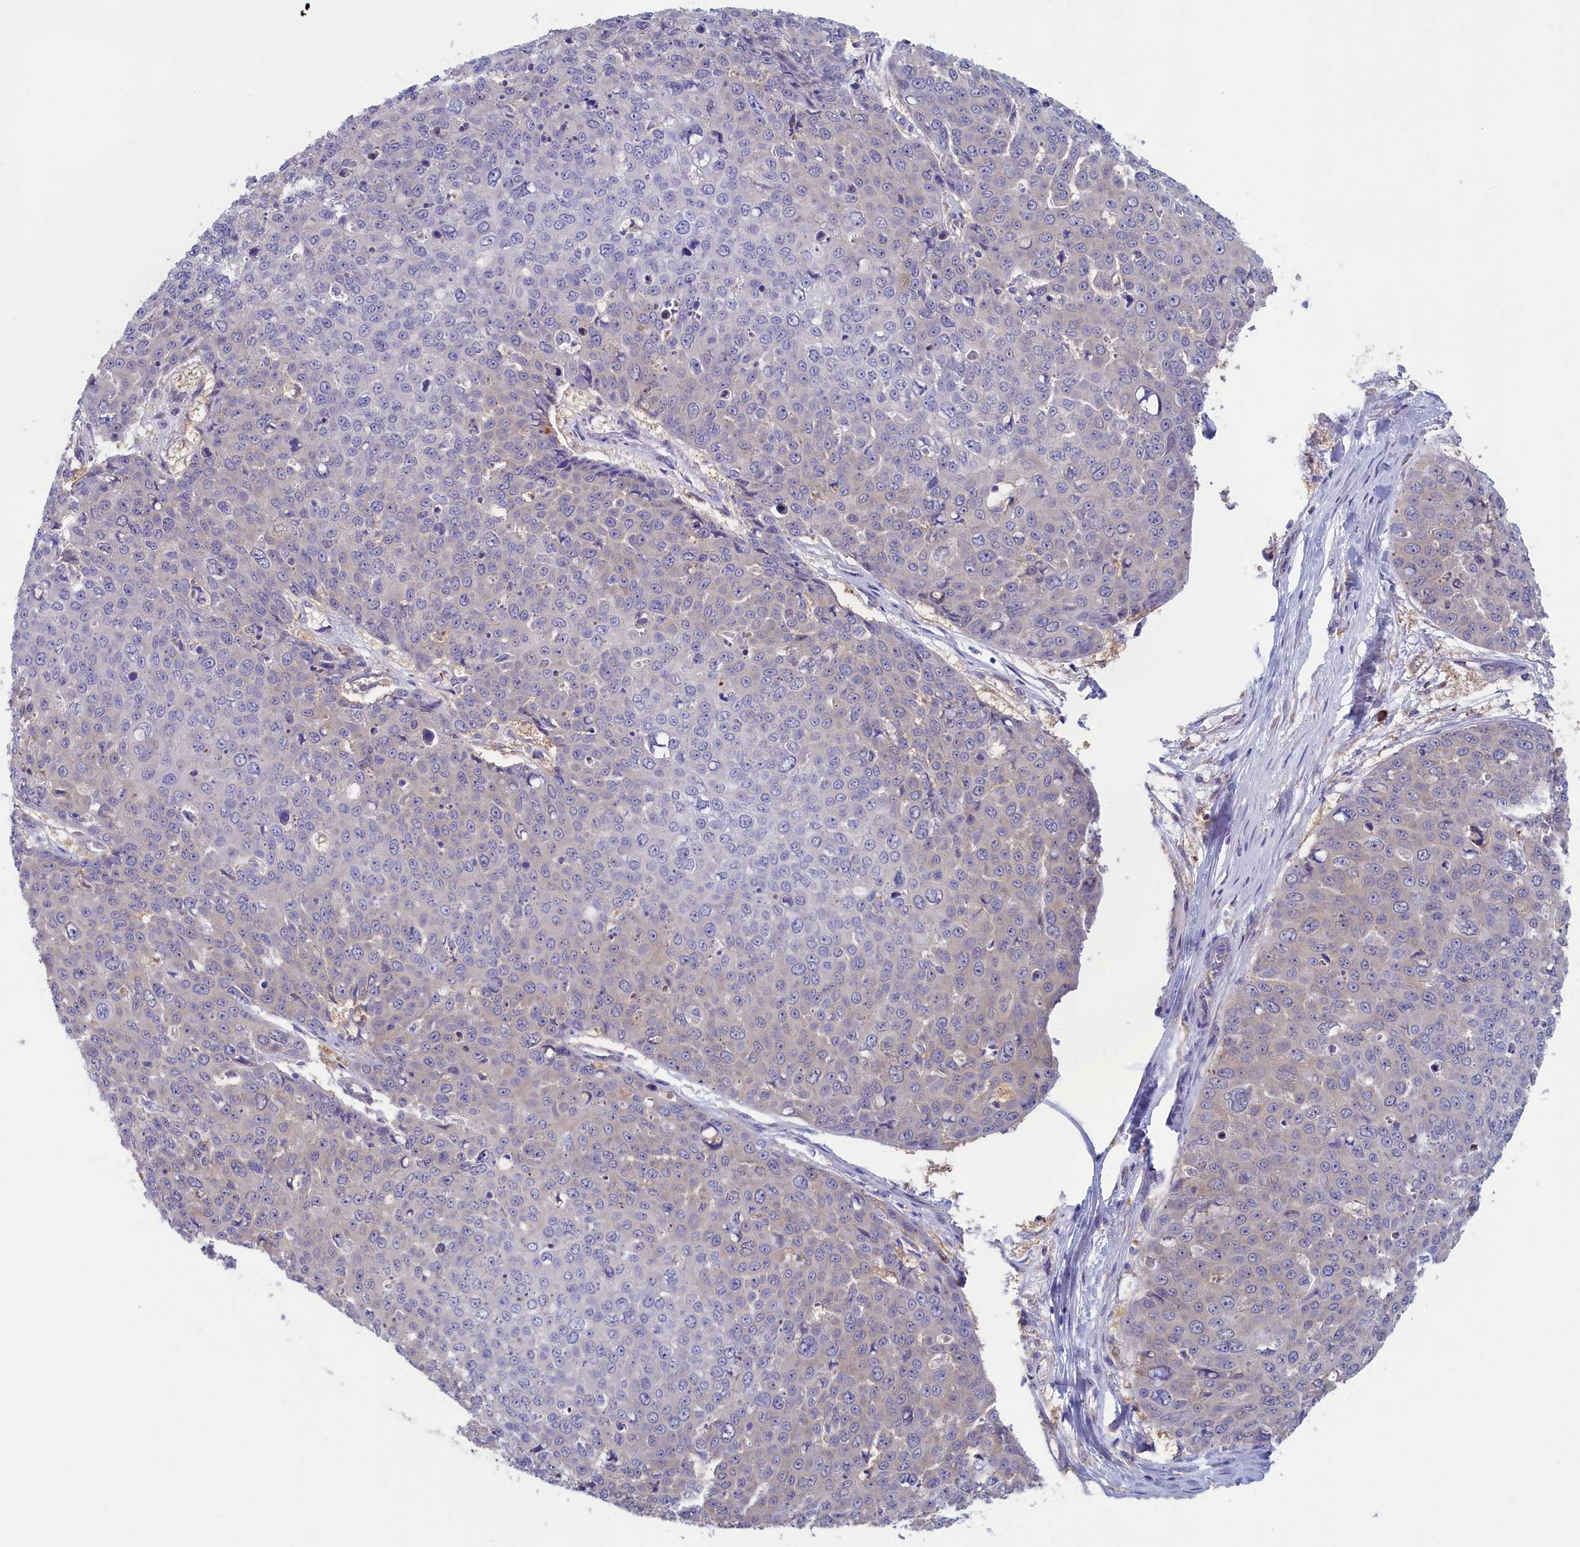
{"staining": {"intensity": "negative", "quantity": "none", "location": "none"}, "tissue": "skin cancer", "cell_type": "Tumor cells", "image_type": "cancer", "snomed": [{"axis": "morphology", "description": "Squamous cell carcinoma, NOS"}, {"axis": "topography", "description": "Skin"}], "caption": "The histopathology image exhibits no significant staining in tumor cells of skin squamous cell carcinoma.", "gene": "SYNDIG1L", "patient": {"sex": "male", "age": 71}}